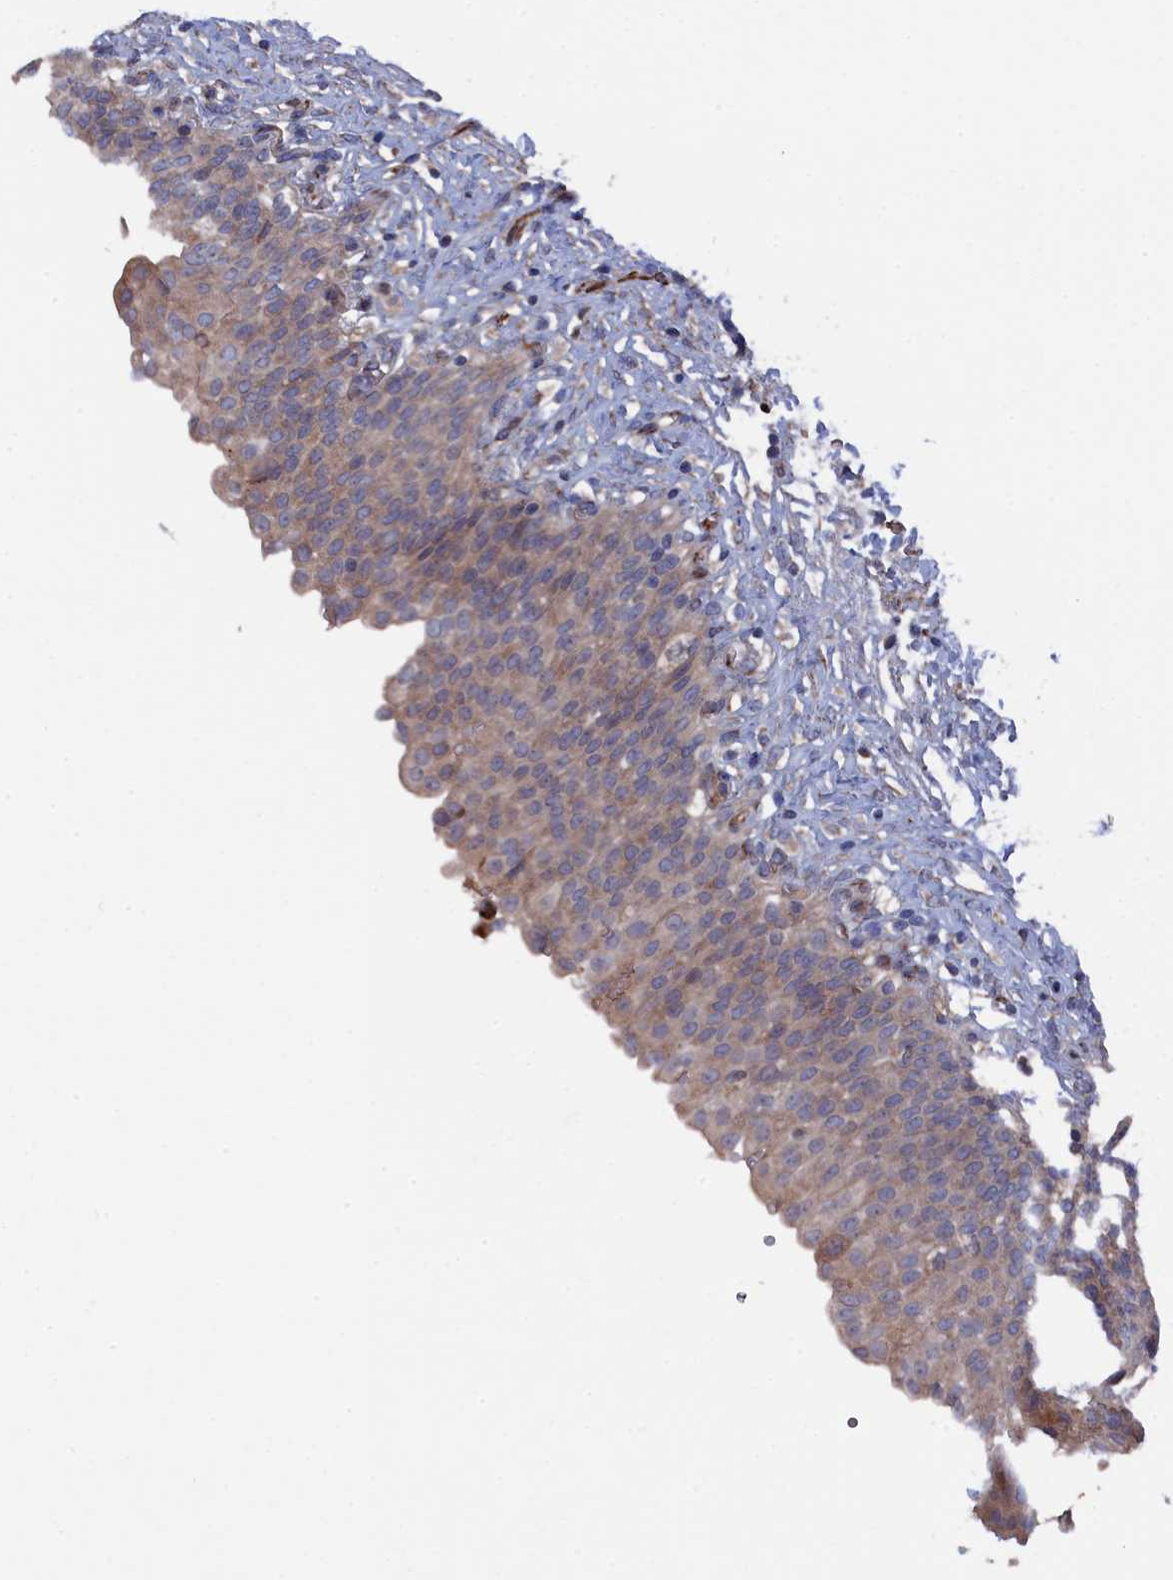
{"staining": {"intensity": "weak", "quantity": ">75%", "location": "cytoplasmic/membranous"}, "tissue": "urinary bladder", "cell_type": "Urothelial cells", "image_type": "normal", "snomed": [{"axis": "morphology", "description": "Urothelial carcinoma, High grade"}, {"axis": "topography", "description": "Urinary bladder"}], "caption": "This is a histology image of immunohistochemistry staining of unremarkable urinary bladder, which shows weak expression in the cytoplasmic/membranous of urothelial cells.", "gene": "SMG9", "patient": {"sex": "male", "age": 46}}